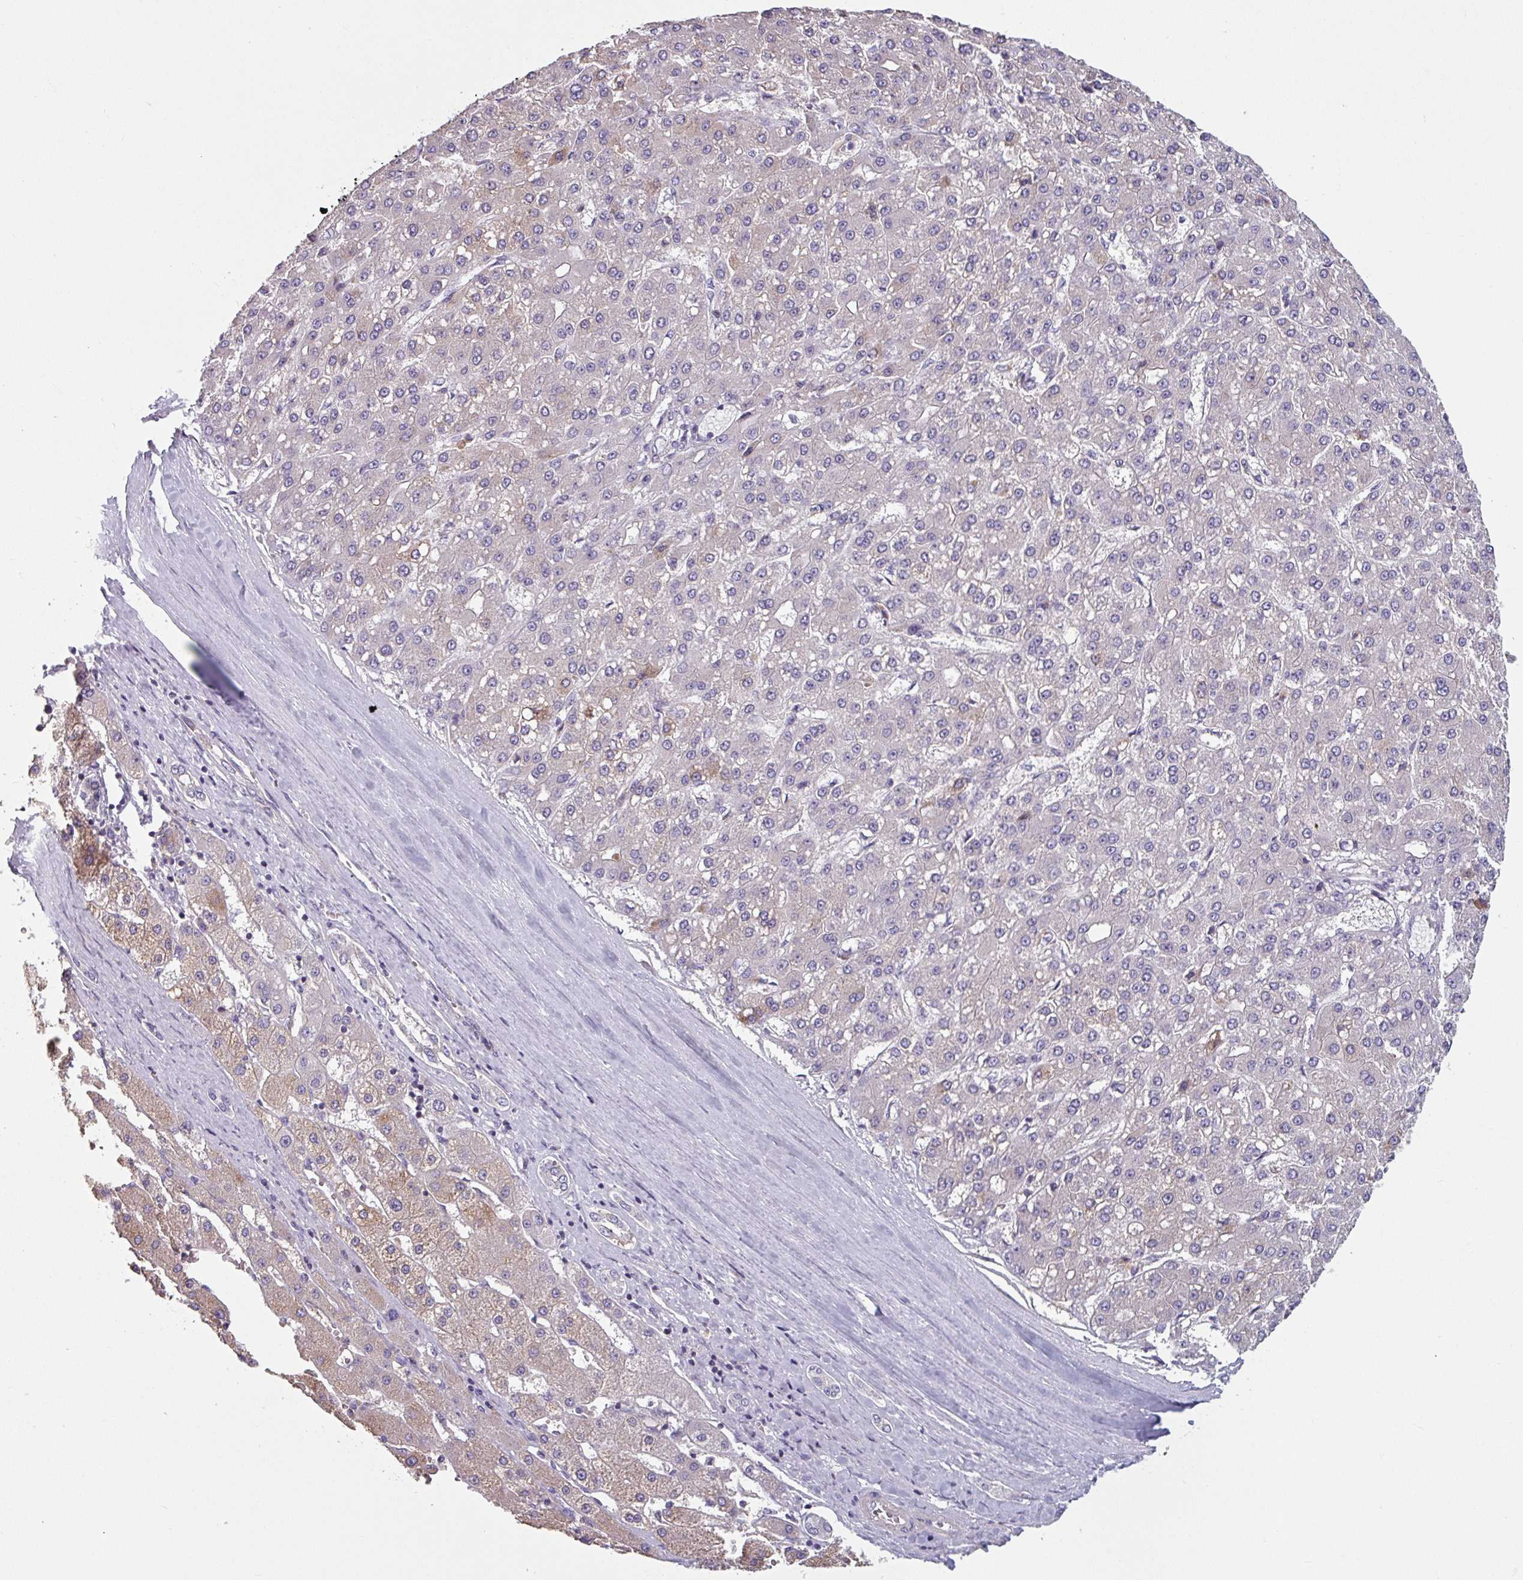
{"staining": {"intensity": "weak", "quantity": "<25%", "location": "cytoplasmic/membranous"}, "tissue": "liver cancer", "cell_type": "Tumor cells", "image_type": "cancer", "snomed": [{"axis": "morphology", "description": "Carcinoma, Hepatocellular, NOS"}, {"axis": "topography", "description": "Liver"}], "caption": "Liver cancer was stained to show a protein in brown. There is no significant positivity in tumor cells.", "gene": "TMEM132A", "patient": {"sex": "male", "age": 67}}